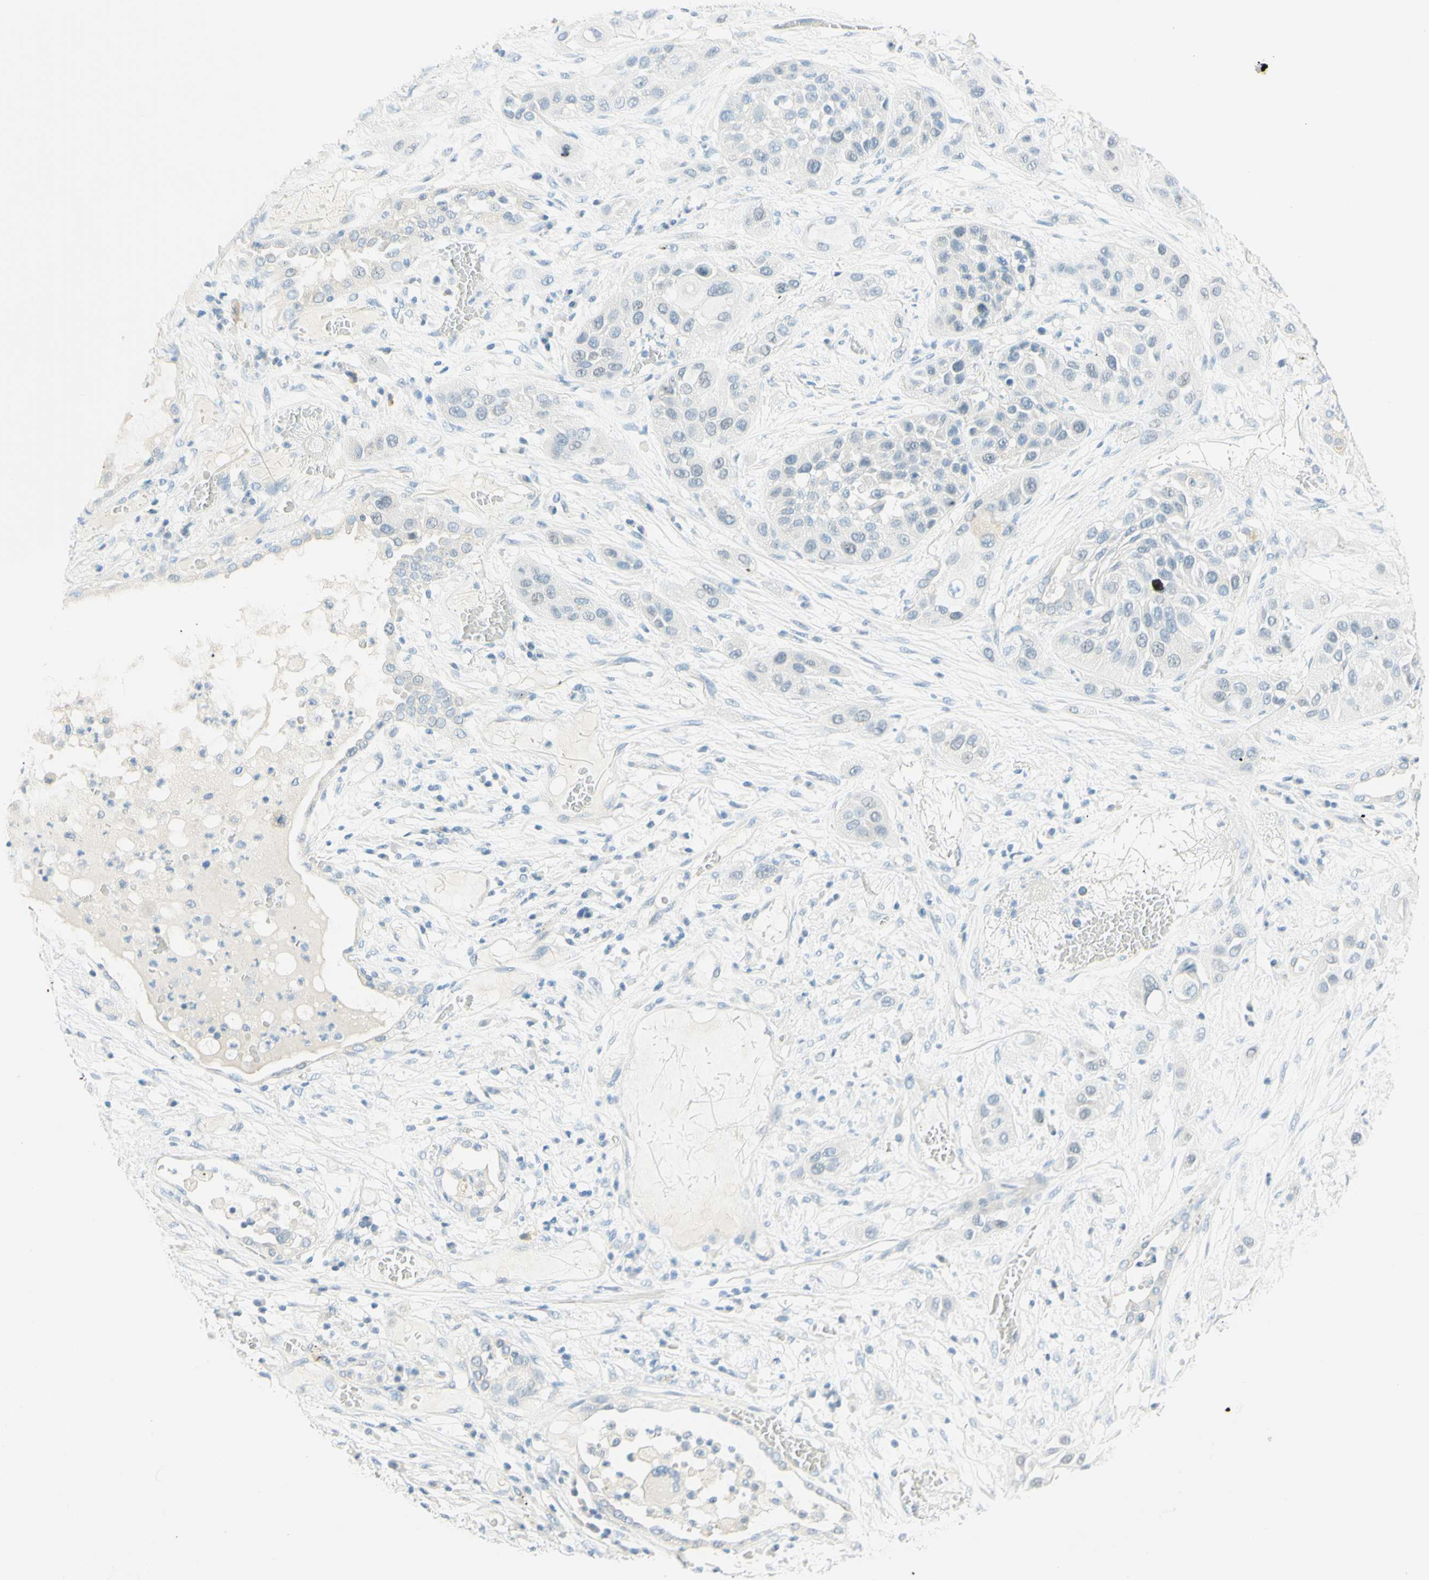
{"staining": {"intensity": "negative", "quantity": "none", "location": "none"}, "tissue": "lung cancer", "cell_type": "Tumor cells", "image_type": "cancer", "snomed": [{"axis": "morphology", "description": "Squamous cell carcinoma, NOS"}, {"axis": "topography", "description": "Lung"}], "caption": "Immunohistochemical staining of lung cancer demonstrates no significant expression in tumor cells.", "gene": "TMEM132D", "patient": {"sex": "male", "age": 71}}